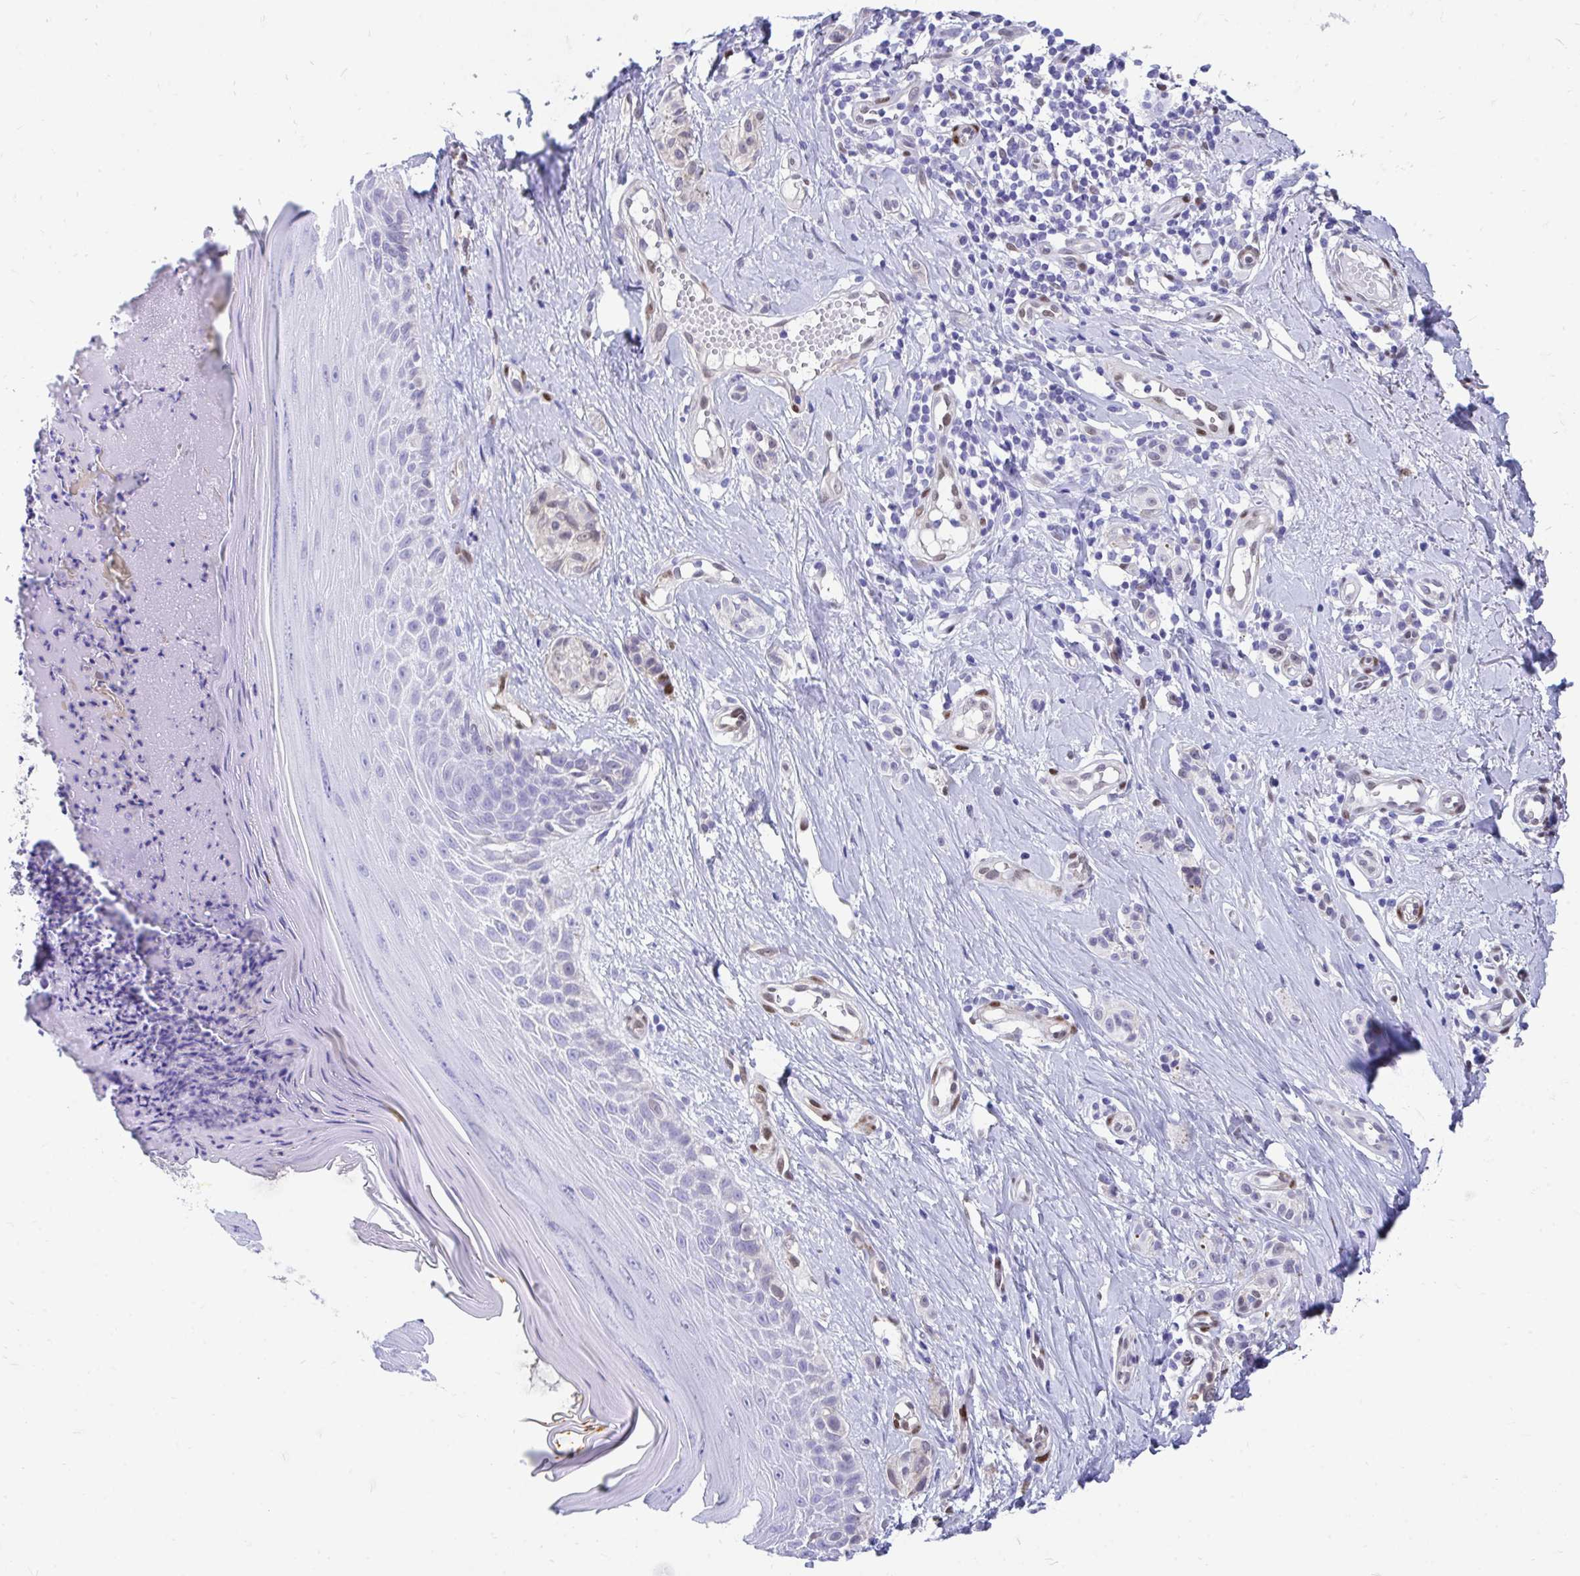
{"staining": {"intensity": "negative", "quantity": "none", "location": "none"}, "tissue": "melanoma", "cell_type": "Tumor cells", "image_type": "cancer", "snomed": [{"axis": "morphology", "description": "Malignant melanoma, NOS"}, {"axis": "topography", "description": "Skin"}], "caption": "Malignant melanoma stained for a protein using immunohistochemistry (IHC) demonstrates no staining tumor cells.", "gene": "RBPMS", "patient": {"sex": "male", "age": 74}}